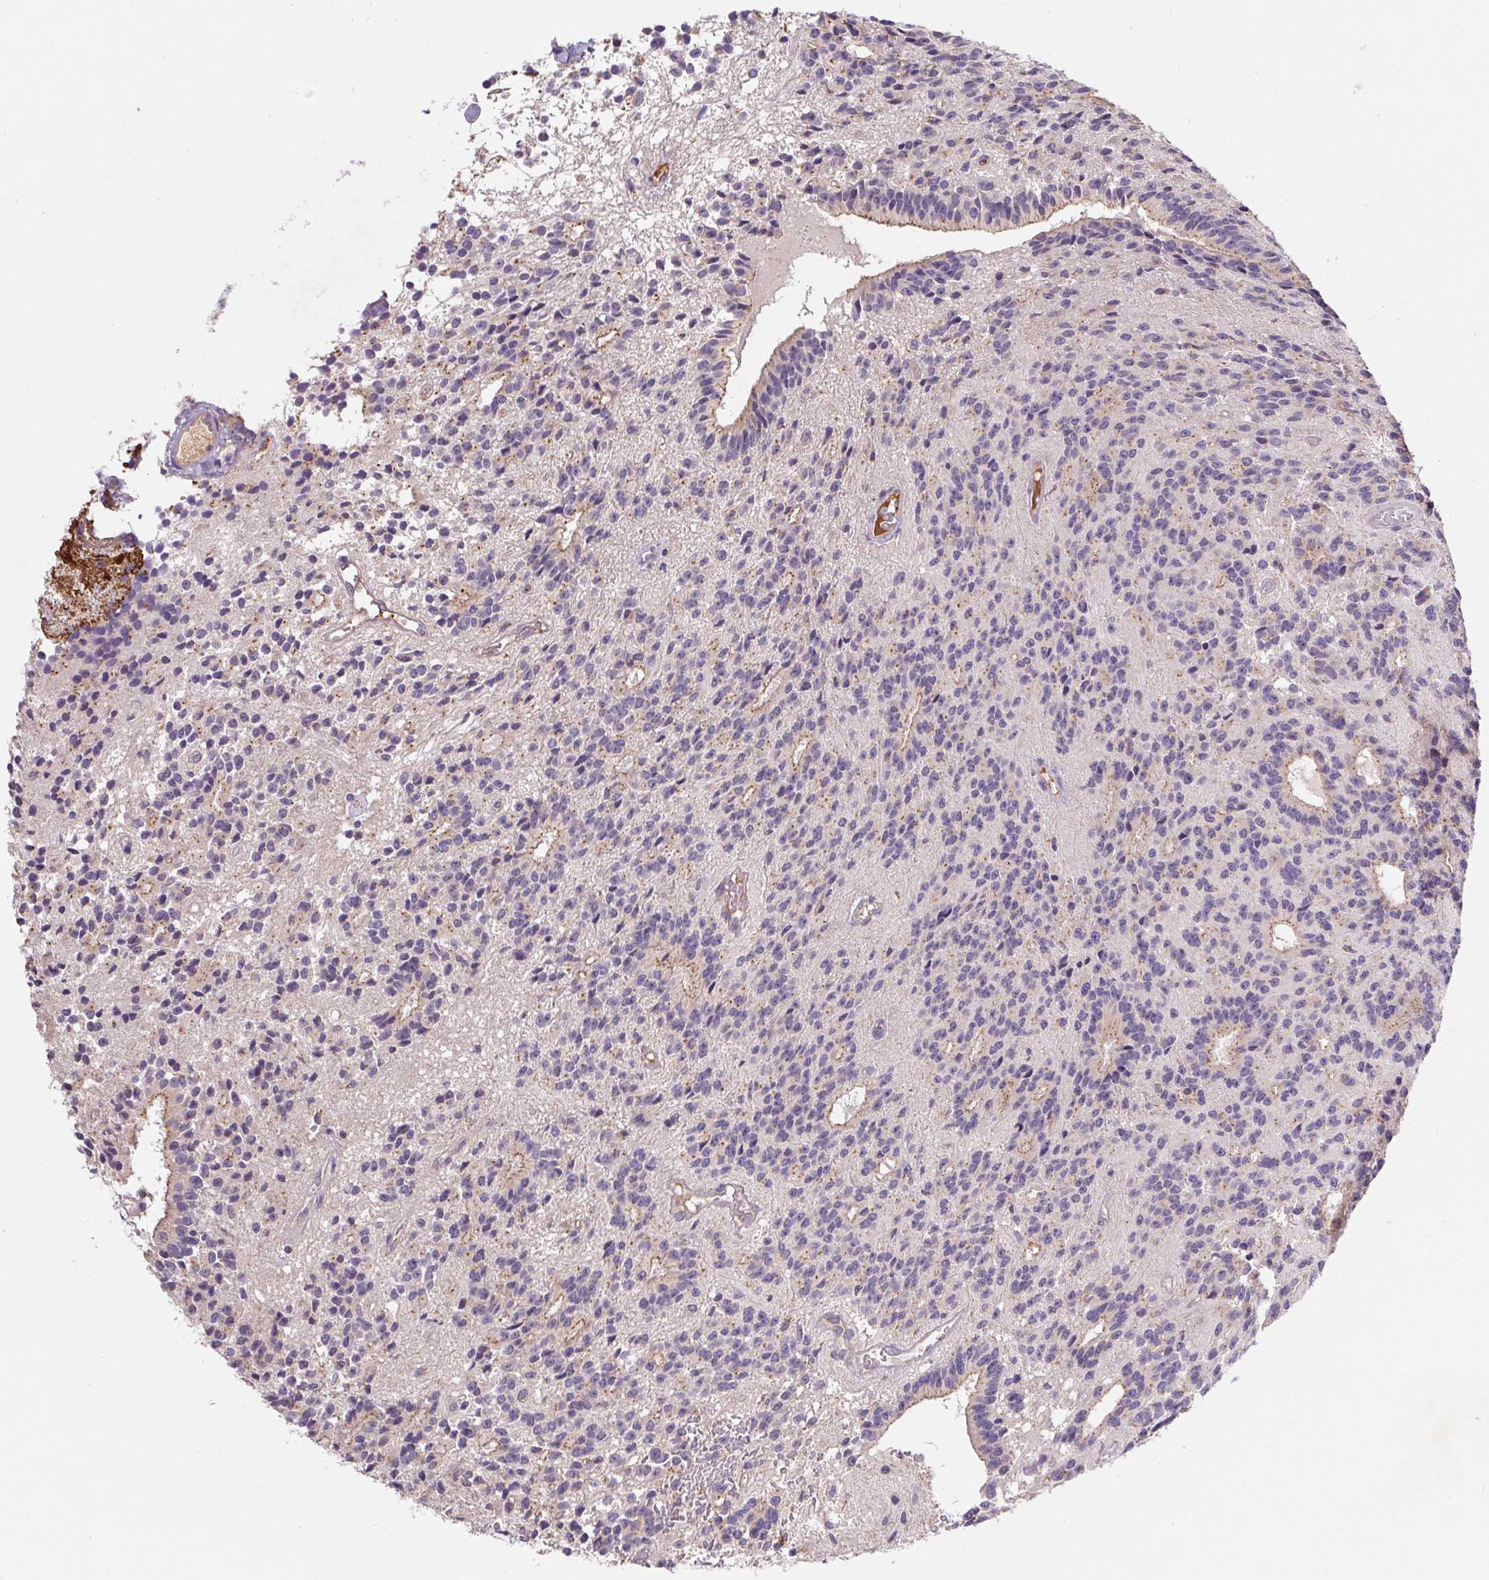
{"staining": {"intensity": "negative", "quantity": "none", "location": "none"}, "tissue": "glioma", "cell_type": "Tumor cells", "image_type": "cancer", "snomed": [{"axis": "morphology", "description": "Glioma, malignant, Low grade"}, {"axis": "topography", "description": "Brain"}], "caption": "This is an immunohistochemistry micrograph of malignant glioma (low-grade). There is no positivity in tumor cells.", "gene": "EMC6", "patient": {"sex": "male", "age": 31}}